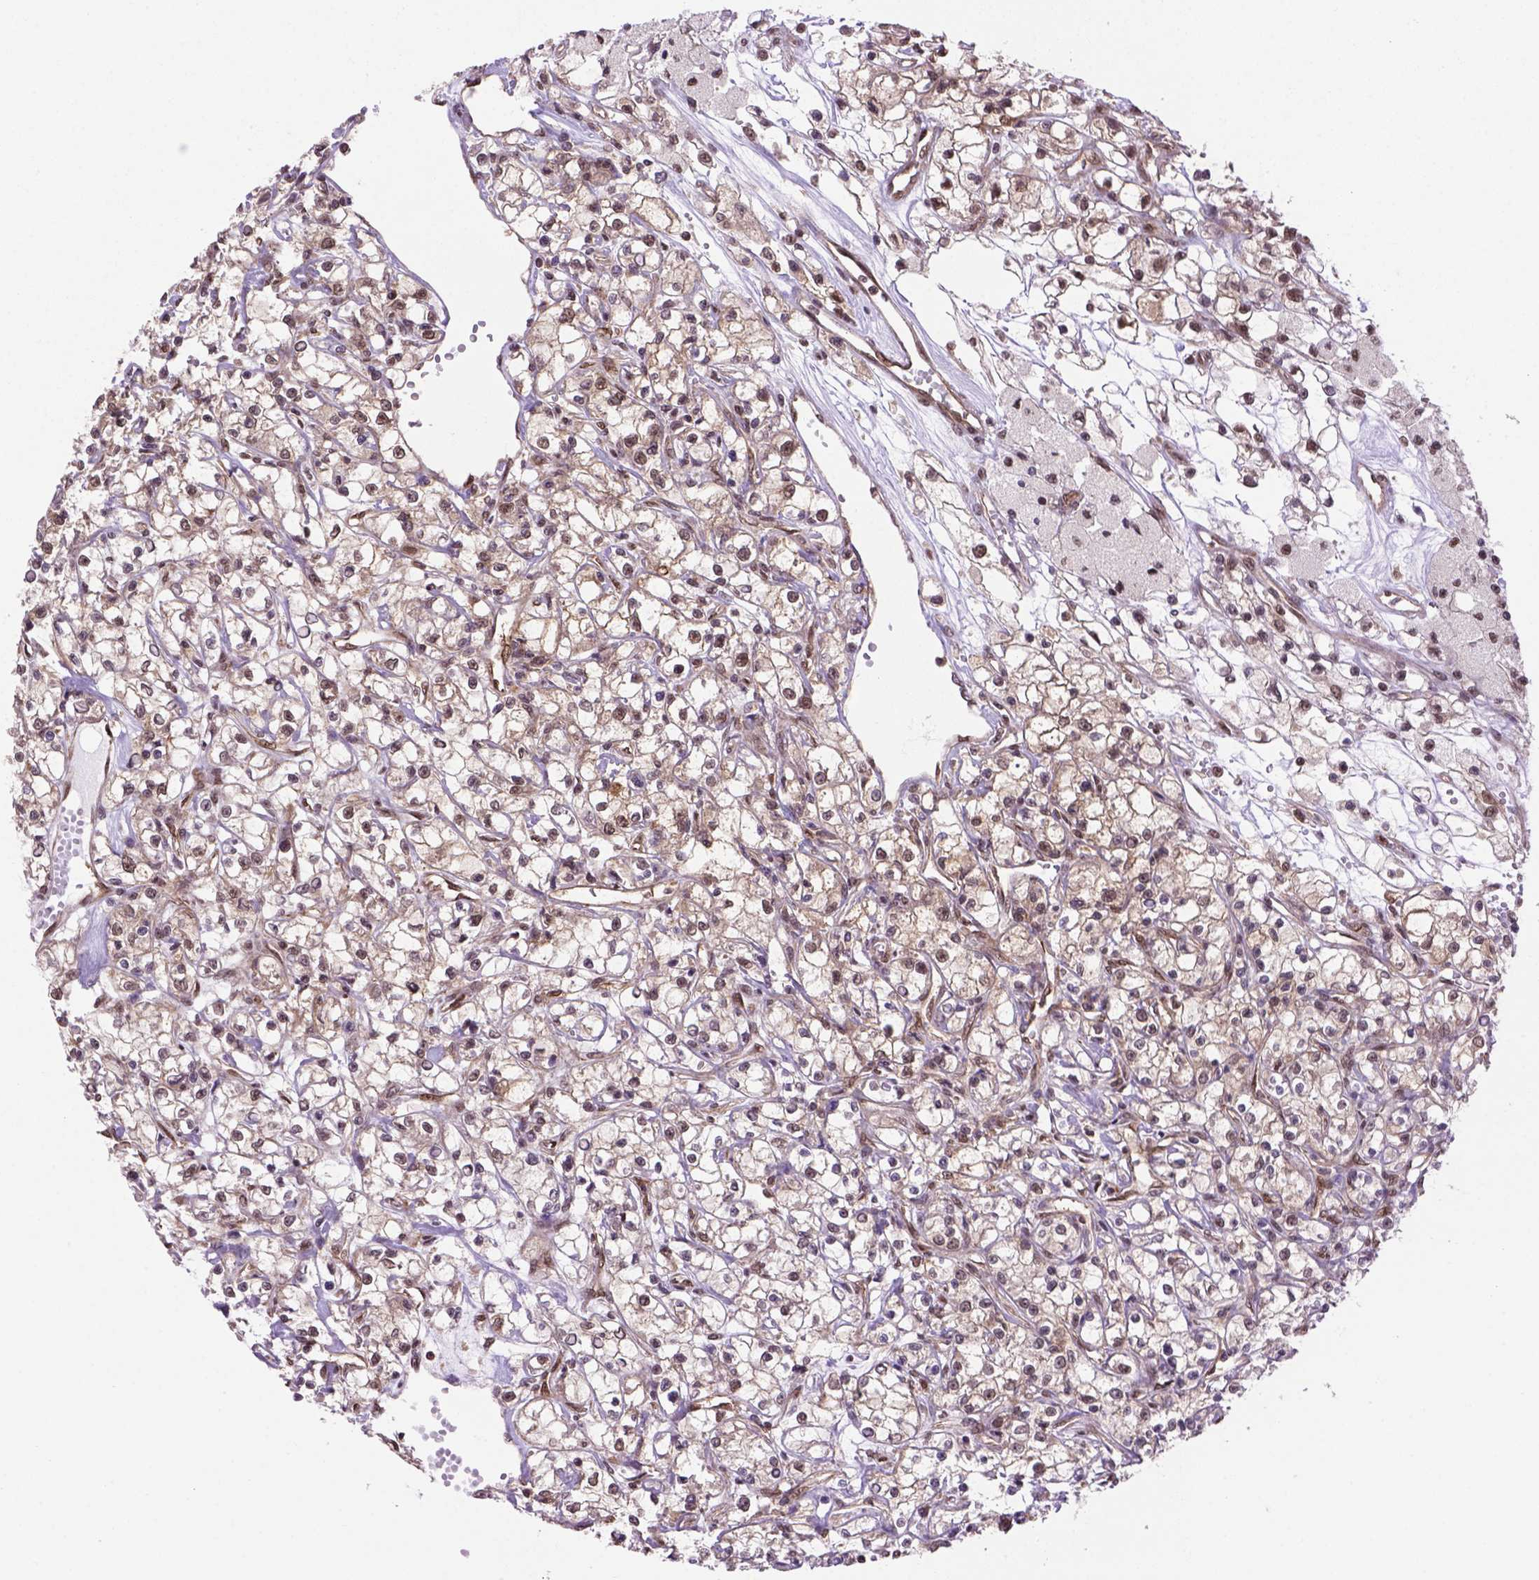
{"staining": {"intensity": "moderate", "quantity": ">75%", "location": "cytoplasmic/membranous,nuclear"}, "tissue": "renal cancer", "cell_type": "Tumor cells", "image_type": "cancer", "snomed": [{"axis": "morphology", "description": "Adenocarcinoma, NOS"}, {"axis": "topography", "description": "Kidney"}], "caption": "Protein staining of renal cancer (adenocarcinoma) tissue reveals moderate cytoplasmic/membranous and nuclear positivity in approximately >75% of tumor cells. (DAB (3,3'-diaminobenzidine) IHC with brightfield microscopy, high magnification).", "gene": "PSMC2", "patient": {"sex": "female", "age": 59}}